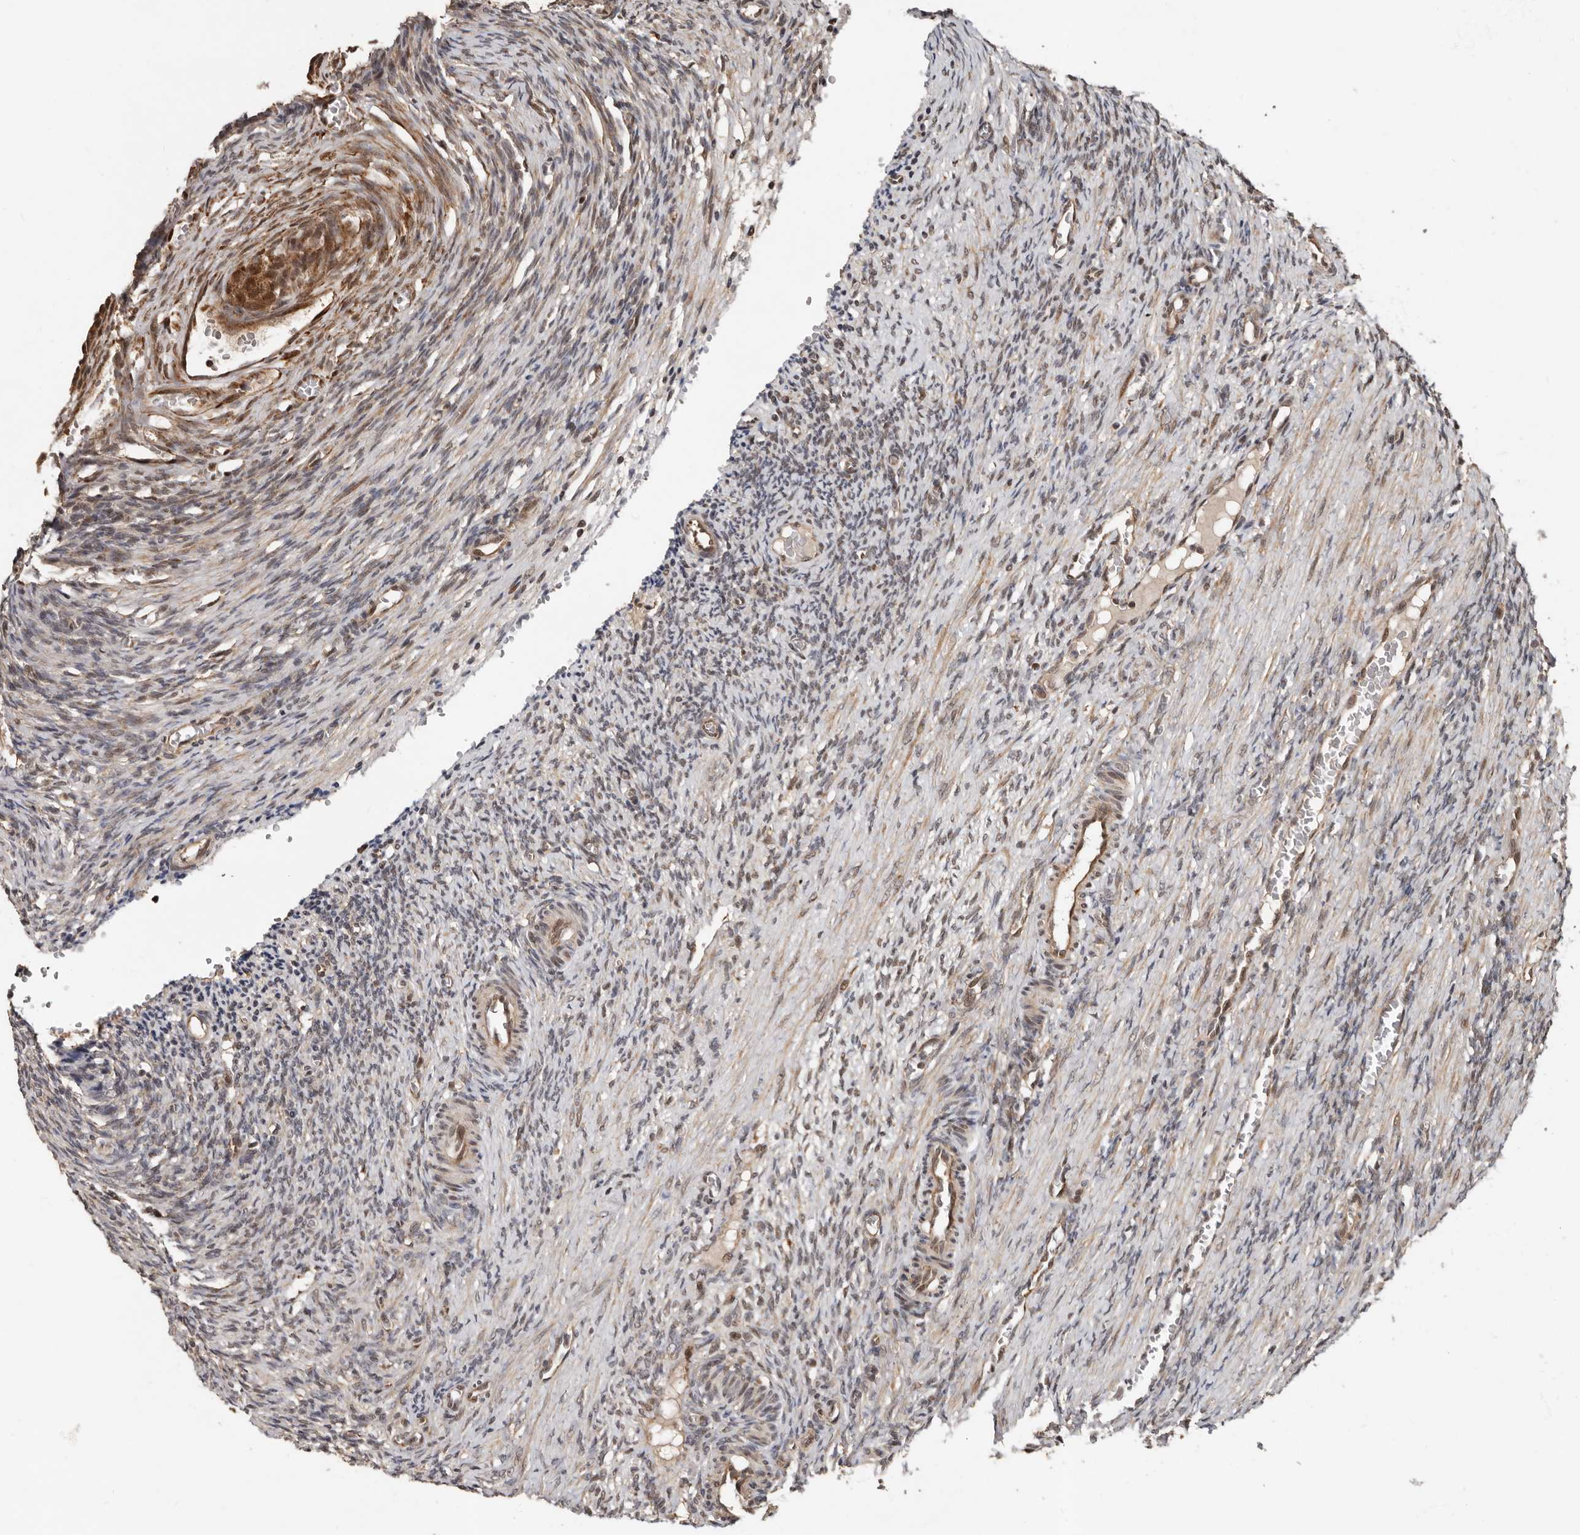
{"staining": {"intensity": "moderate", "quantity": "<25%", "location": "nuclear"}, "tissue": "ovary", "cell_type": "Ovarian stroma cells", "image_type": "normal", "snomed": [{"axis": "morphology", "description": "Normal tissue, NOS"}, {"axis": "topography", "description": "Ovary"}], "caption": "The photomicrograph displays immunohistochemical staining of normal ovary. There is moderate nuclear positivity is identified in approximately <25% of ovarian stroma cells. (Stains: DAB in brown, nuclei in blue, Microscopy: brightfield microscopy at high magnification).", "gene": "LRGUK", "patient": {"sex": "female", "age": 27}}